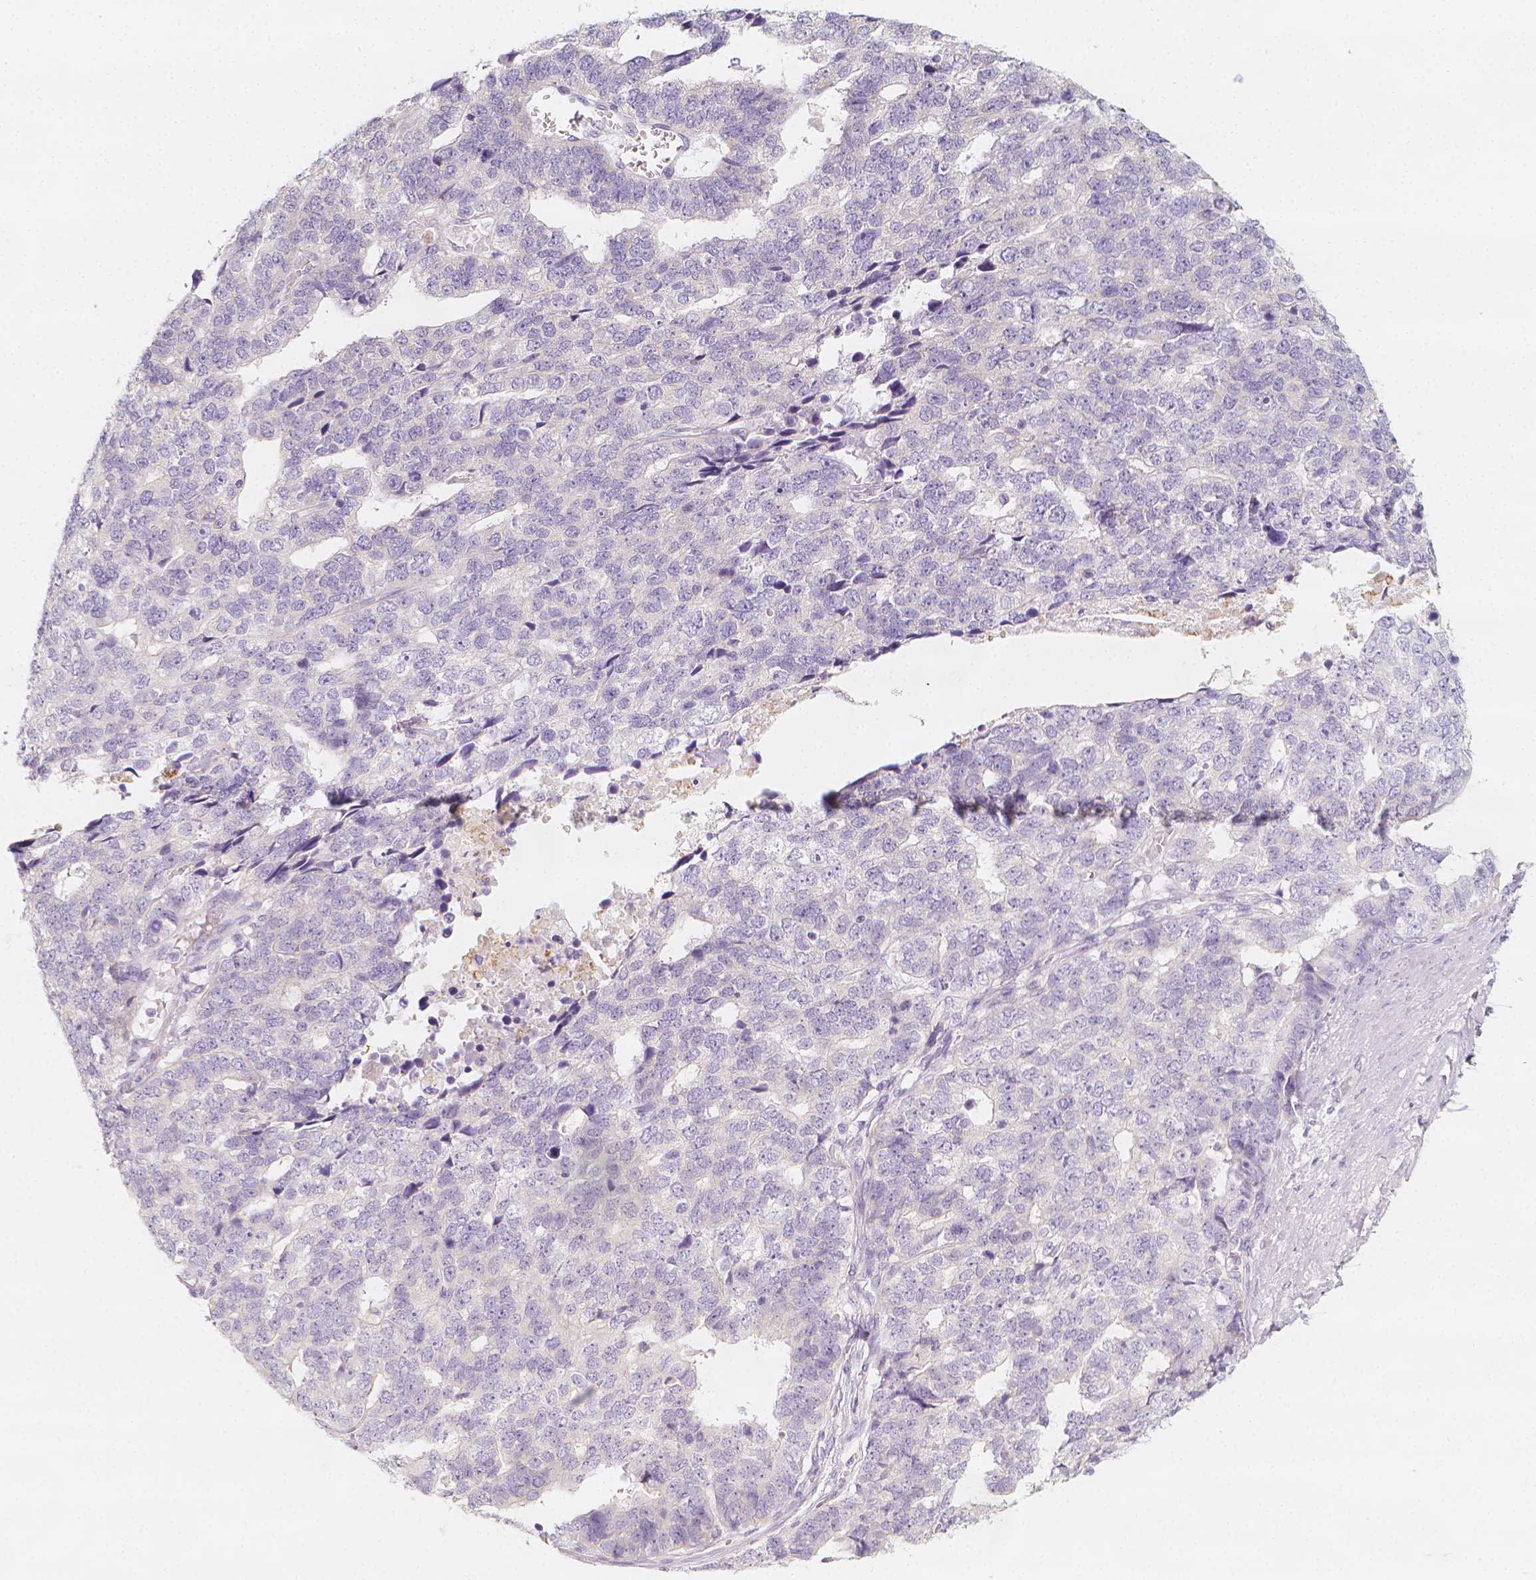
{"staining": {"intensity": "negative", "quantity": "none", "location": "none"}, "tissue": "stomach cancer", "cell_type": "Tumor cells", "image_type": "cancer", "snomed": [{"axis": "morphology", "description": "Adenocarcinoma, NOS"}, {"axis": "topography", "description": "Stomach"}], "caption": "Immunohistochemistry photomicrograph of neoplastic tissue: human stomach adenocarcinoma stained with DAB exhibits no significant protein expression in tumor cells. Nuclei are stained in blue.", "gene": "RBFOX1", "patient": {"sex": "male", "age": 69}}